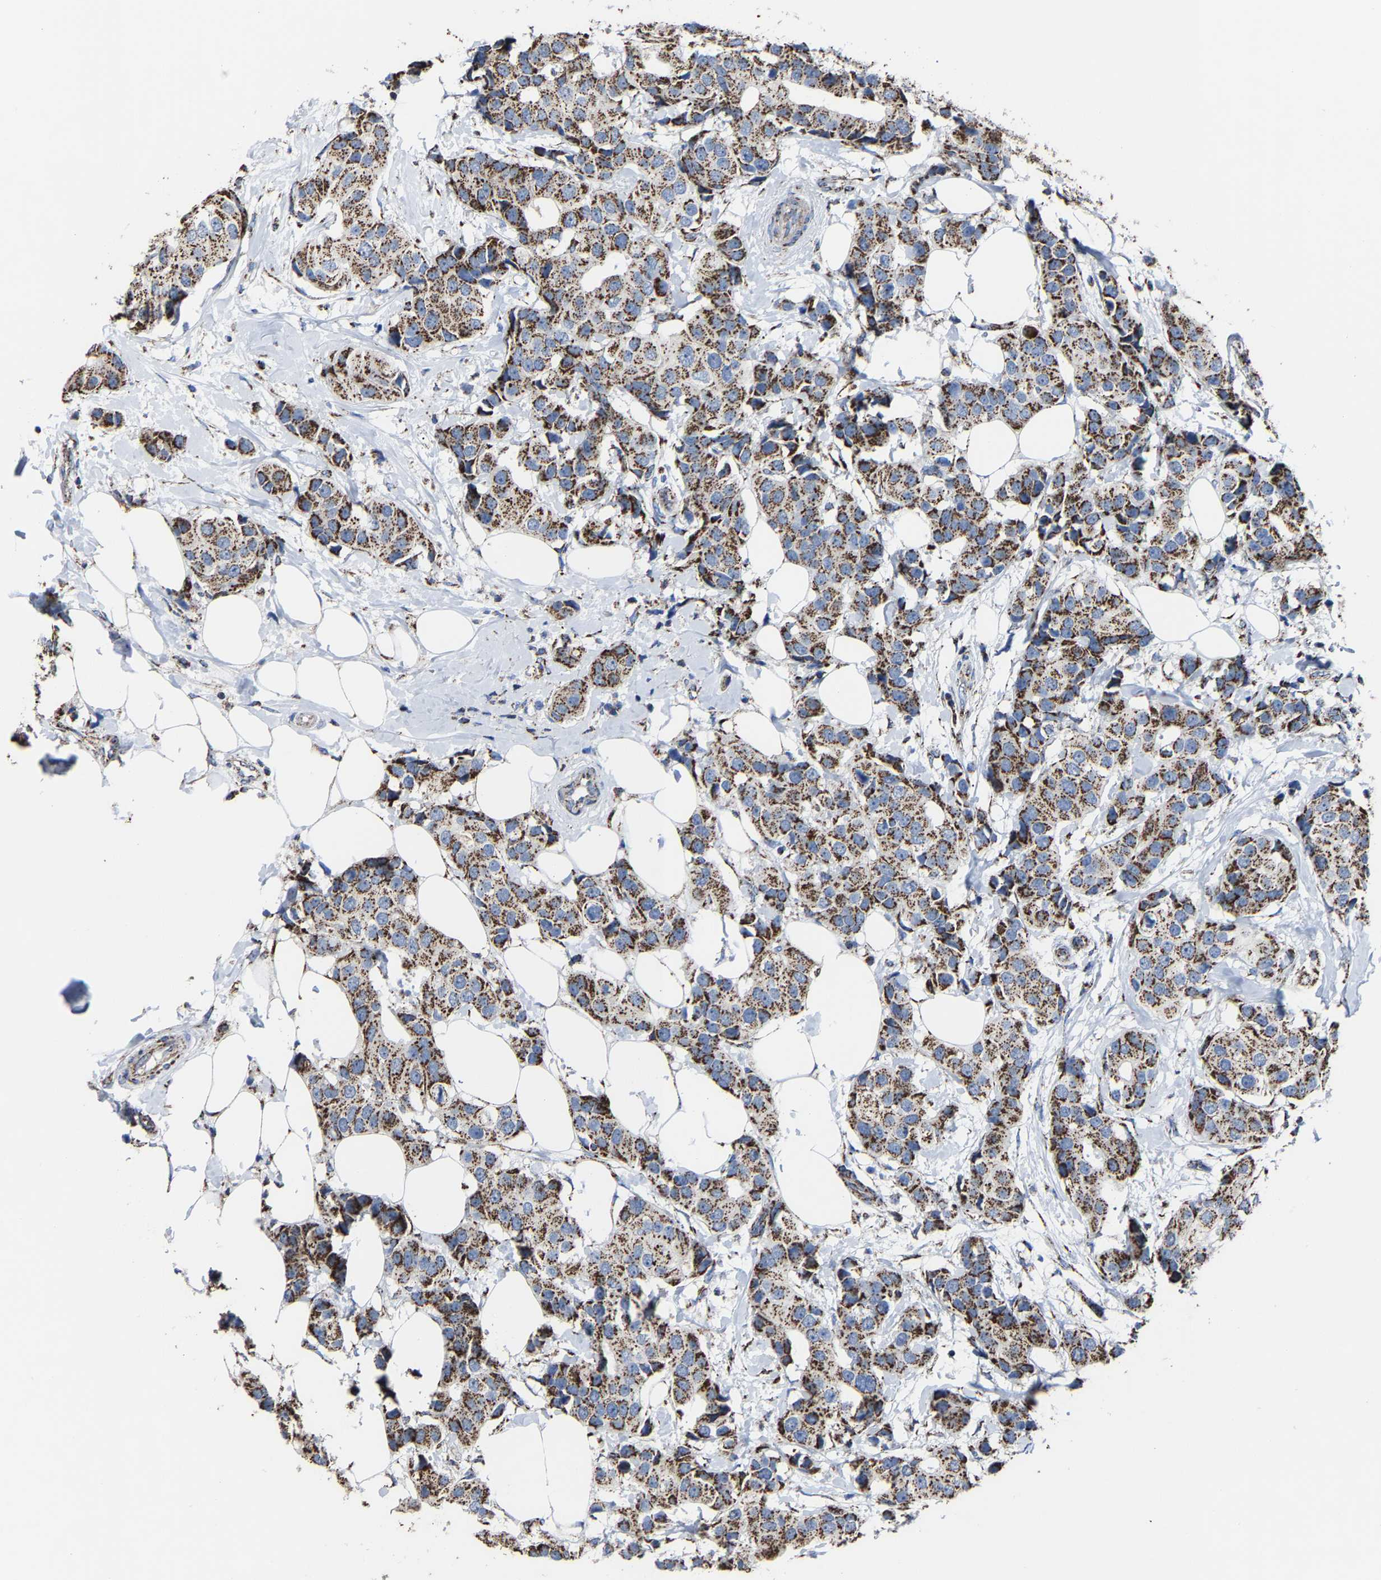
{"staining": {"intensity": "strong", "quantity": ">75%", "location": "cytoplasmic/membranous"}, "tissue": "breast cancer", "cell_type": "Tumor cells", "image_type": "cancer", "snomed": [{"axis": "morphology", "description": "Normal tissue, NOS"}, {"axis": "morphology", "description": "Duct carcinoma"}, {"axis": "topography", "description": "Breast"}], "caption": "Breast cancer (infiltrating ductal carcinoma) stained with DAB IHC shows high levels of strong cytoplasmic/membranous staining in approximately >75% of tumor cells.", "gene": "NDUFV3", "patient": {"sex": "female", "age": 39}}